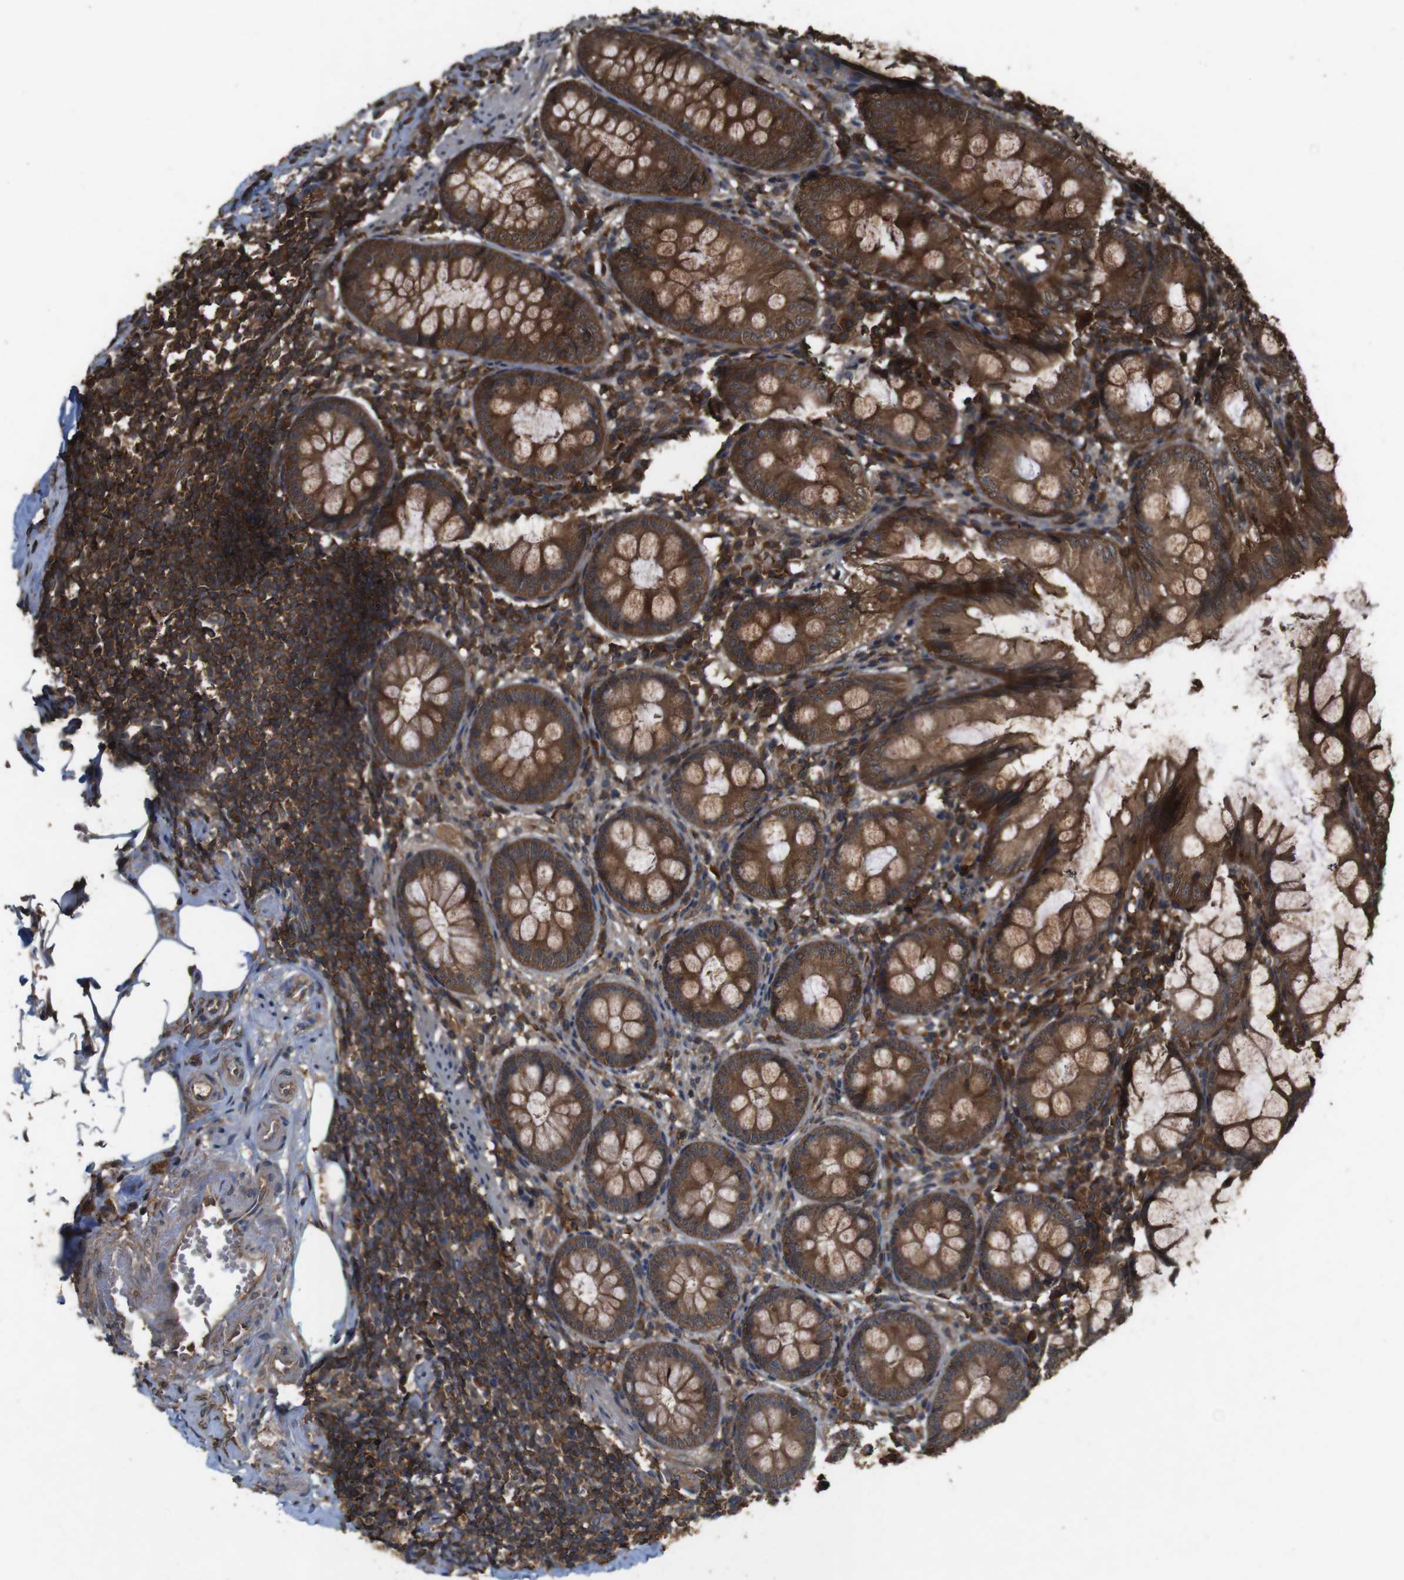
{"staining": {"intensity": "strong", "quantity": ">75%", "location": "cytoplasmic/membranous"}, "tissue": "appendix", "cell_type": "Glandular cells", "image_type": "normal", "snomed": [{"axis": "morphology", "description": "Normal tissue, NOS"}, {"axis": "topography", "description": "Appendix"}], "caption": "Approximately >75% of glandular cells in normal human appendix demonstrate strong cytoplasmic/membranous protein expression as visualized by brown immunohistochemical staining.", "gene": "BAG4", "patient": {"sex": "female", "age": 77}}